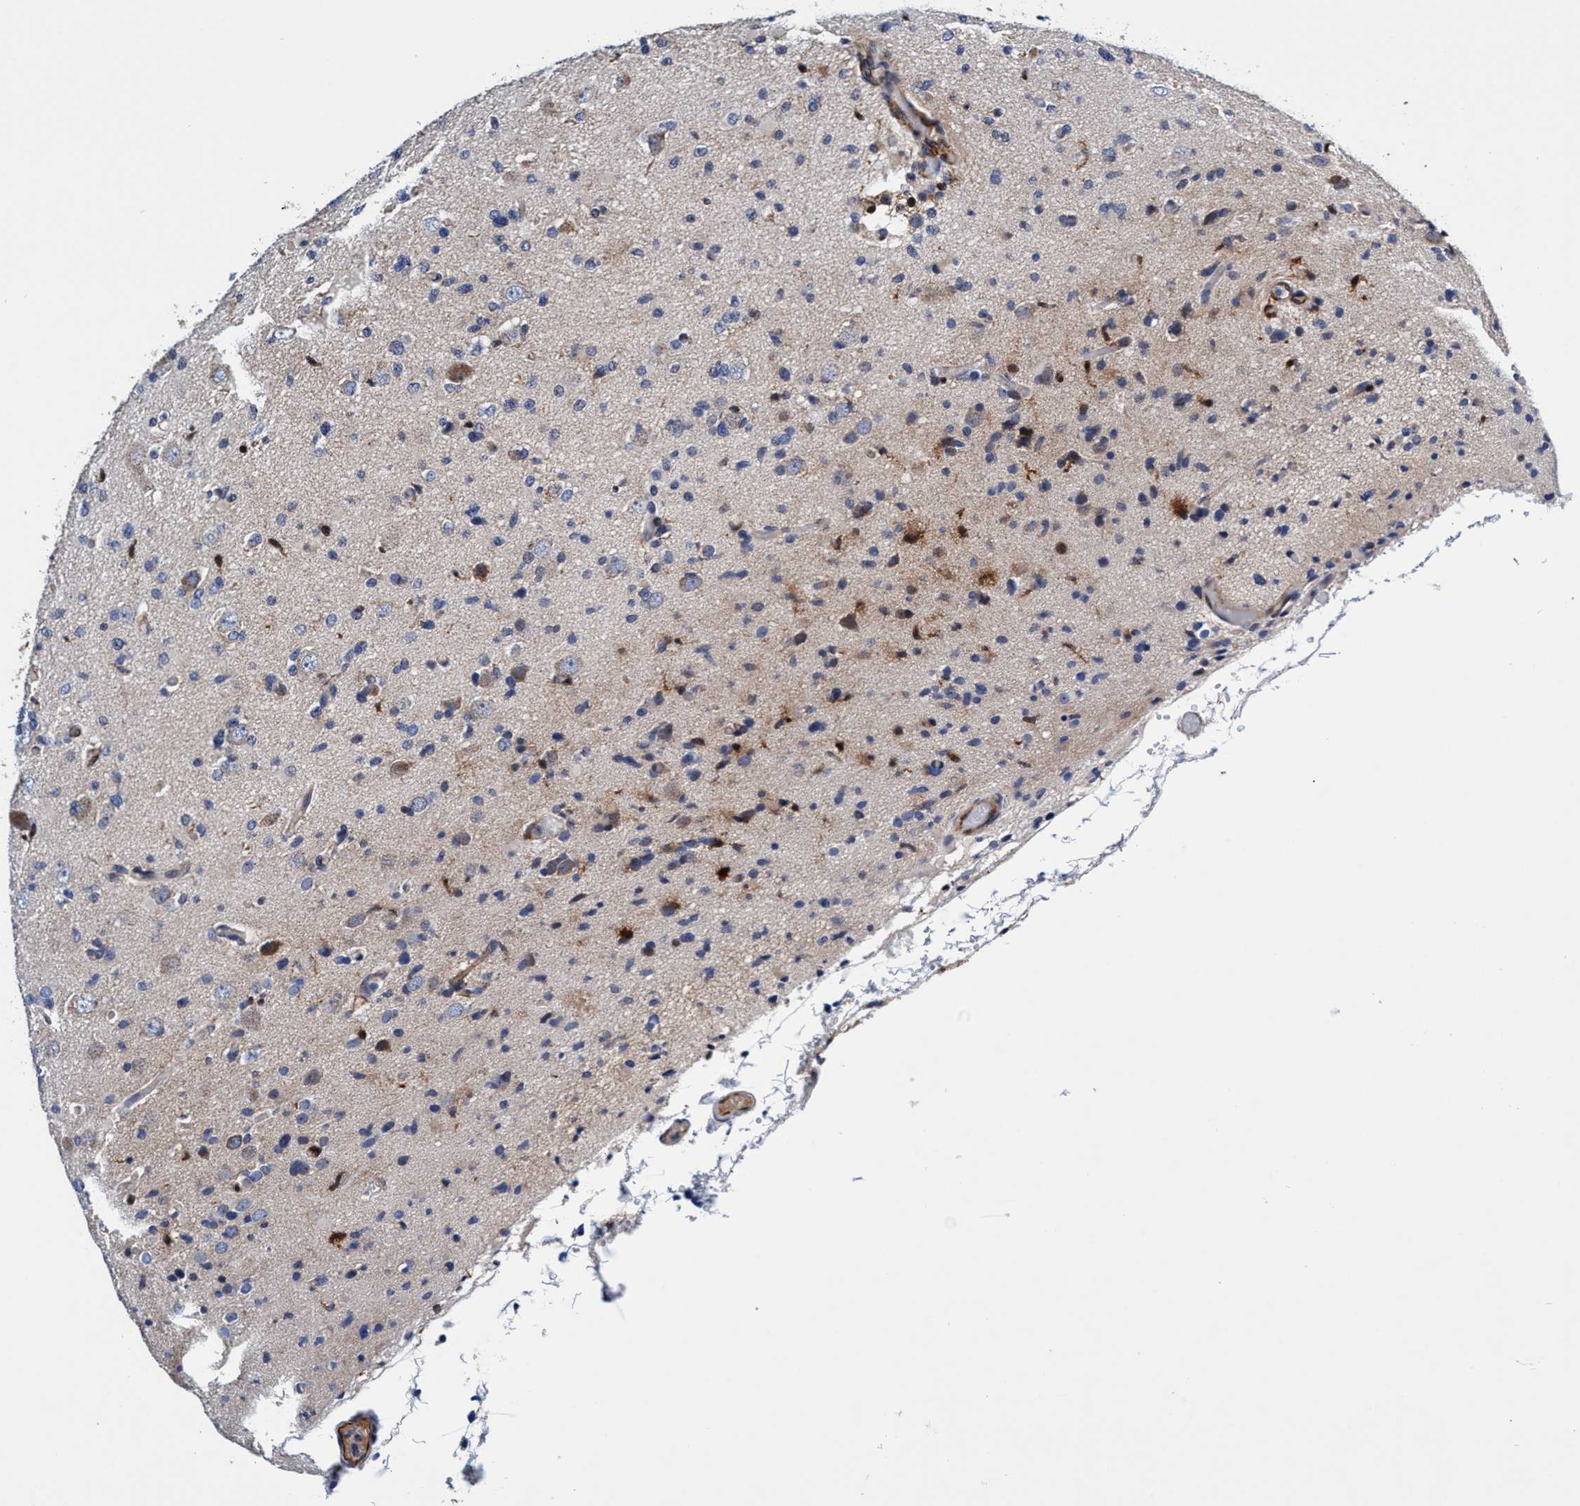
{"staining": {"intensity": "strong", "quantity": "<25%", "location": "cytoplasmic/membranous"}, "tissue": "glioma", "cell_type": "Tumor cells", "image_type": "cancer", "snomed": [{"axis": "morphology", "description": "Glioma, malignant, Low grade"}, {"axis": "topography", "description": "Brain"}], "caption": "IHC of glioma shows medium levels of strong cytoplasmic/membranous staining in about <25% of tumor cells.", "gene": "UBALD2", "patient": {"sex": "female", "age": 22}}